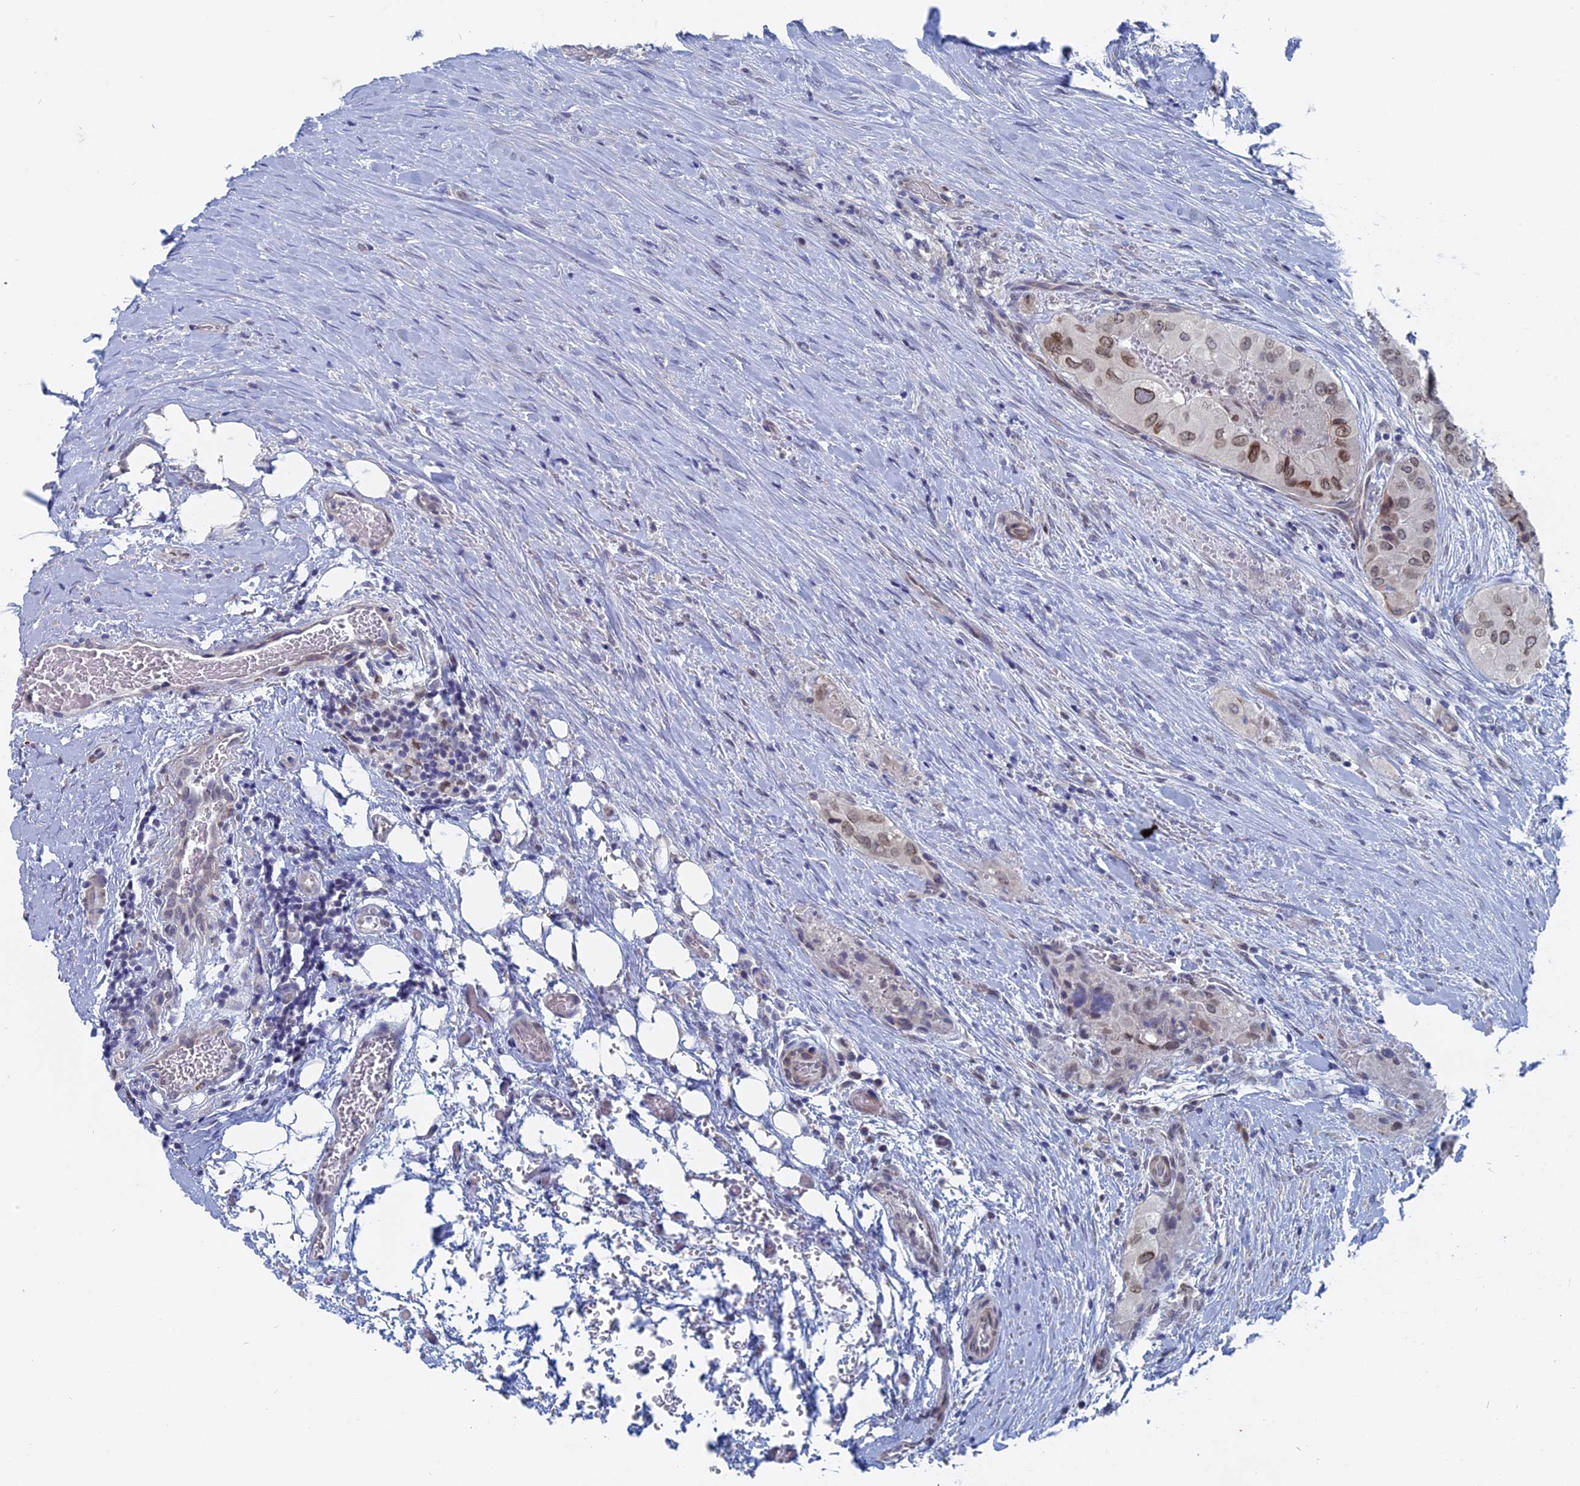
{"staining": {"intensity": "moderate", "quantity": "25%-75%", "location": "nuclear"}, "tissue": "thyroid cancer", "cell_type": "Tumor cells", "image_type": "cancer", "snomed": [{"axis": "morphology", "description": "Papillary adenocarcinoma, NOS"}, {"axis": "topography", "description": "Thyroid gland"}], "caption": "This micrograph shows immunohistochemistry staining of human thyroid cancer (papillary adenocarcinoma), with medium moderate nuclear positivity in about 25%-75% of tumor cells.", "gene": "MTRF1", "patient": {"sex": "female", "age": 59}}